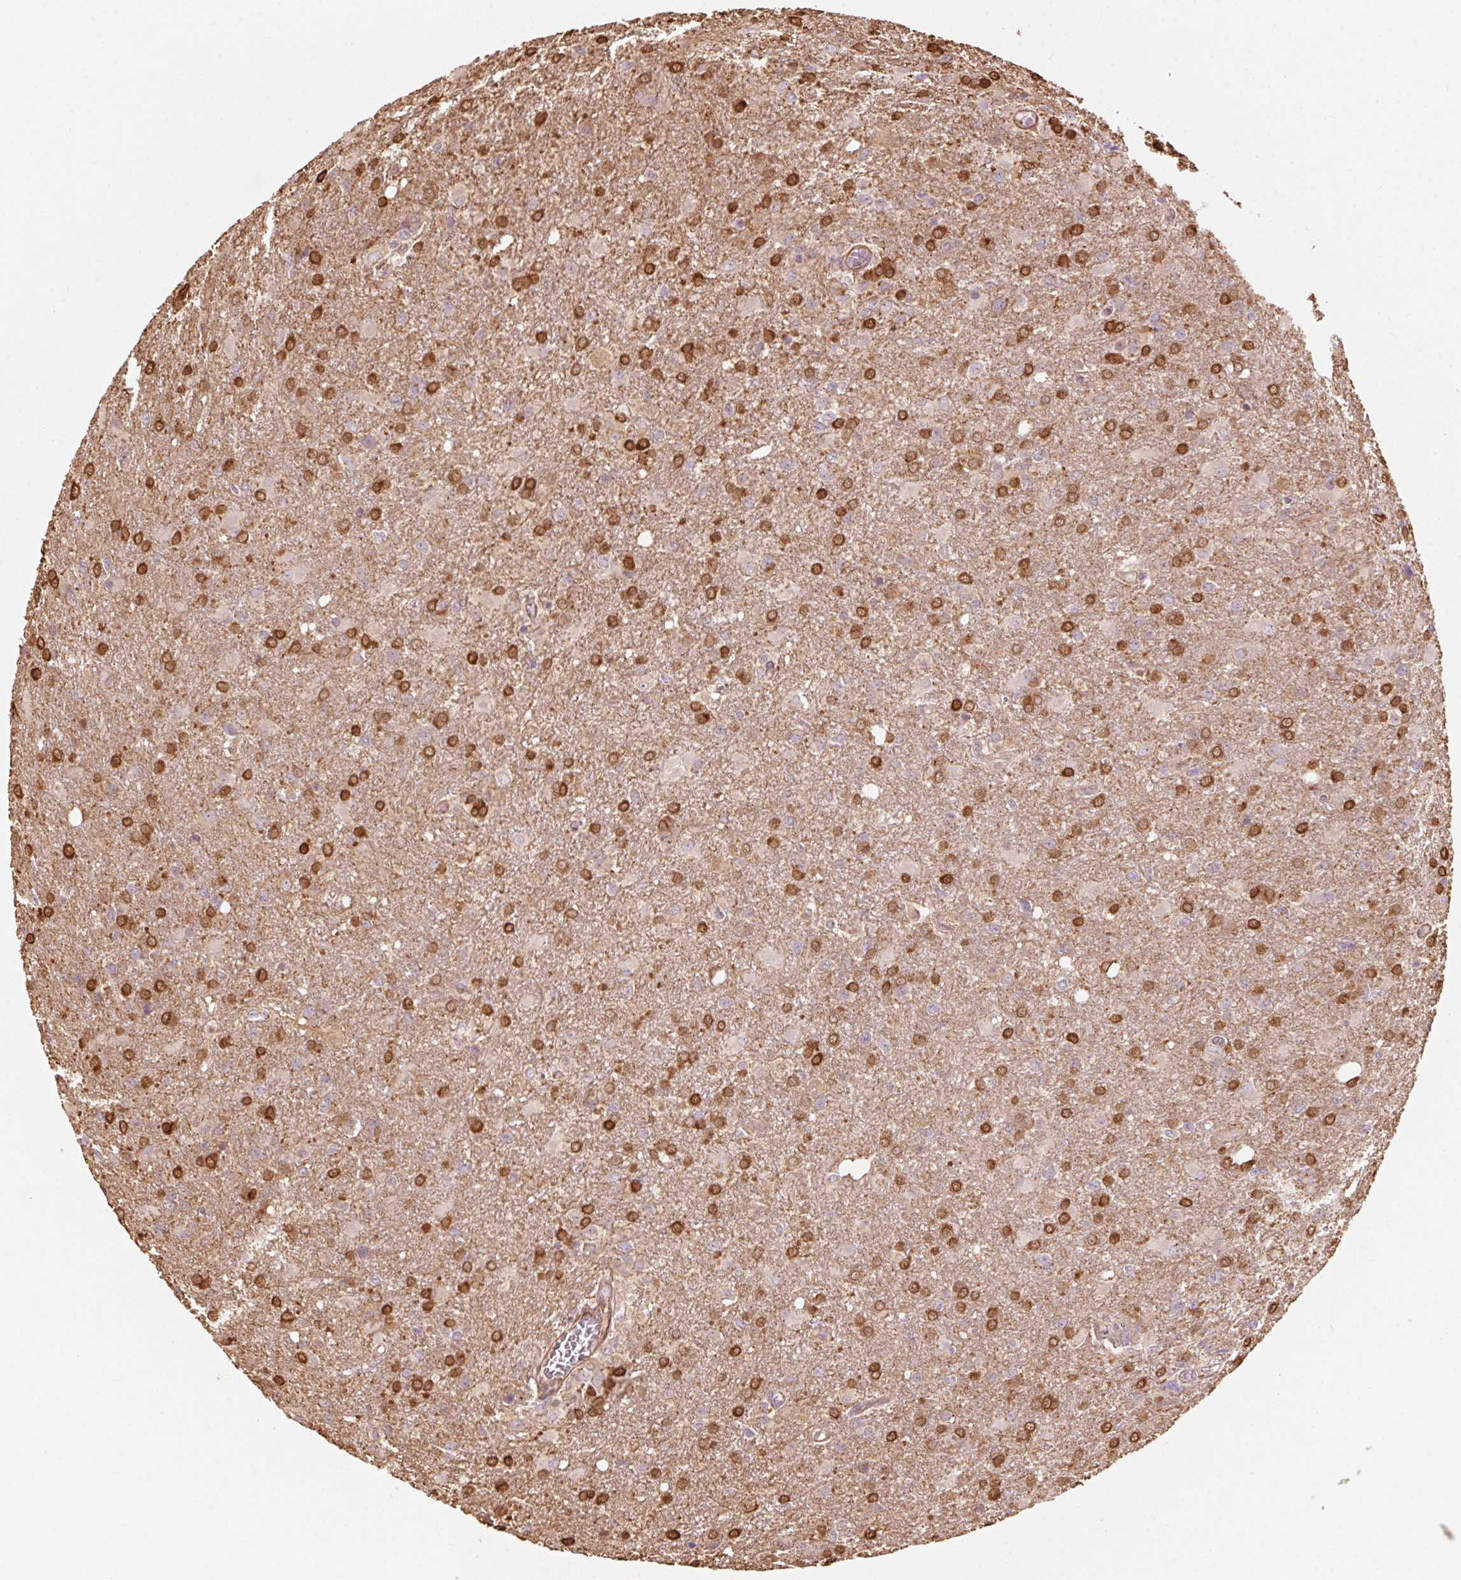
{"staining": {"intensity": "strong", "quantity": "25%-75%", "location": "cytoplasmic/membranous,nuclear"}, "tissue": "glioma", "cell_type": "Tumor cells", "image_type": "cancer", "snomed": [{"axis": "morphology", "description": "Glioma, malignant, High grade"}, {"axis": "topography", "description": "Brain"}], "caption": "Brown immunohistochemical staining in human malignant glioma (high-grade) reveals strong cytoplasmic/membranous and nuclear expression in approximately 25%-75% of tumor cells.", "gene": "QDPR", "patient": {"sex": "male", "age": 68}}